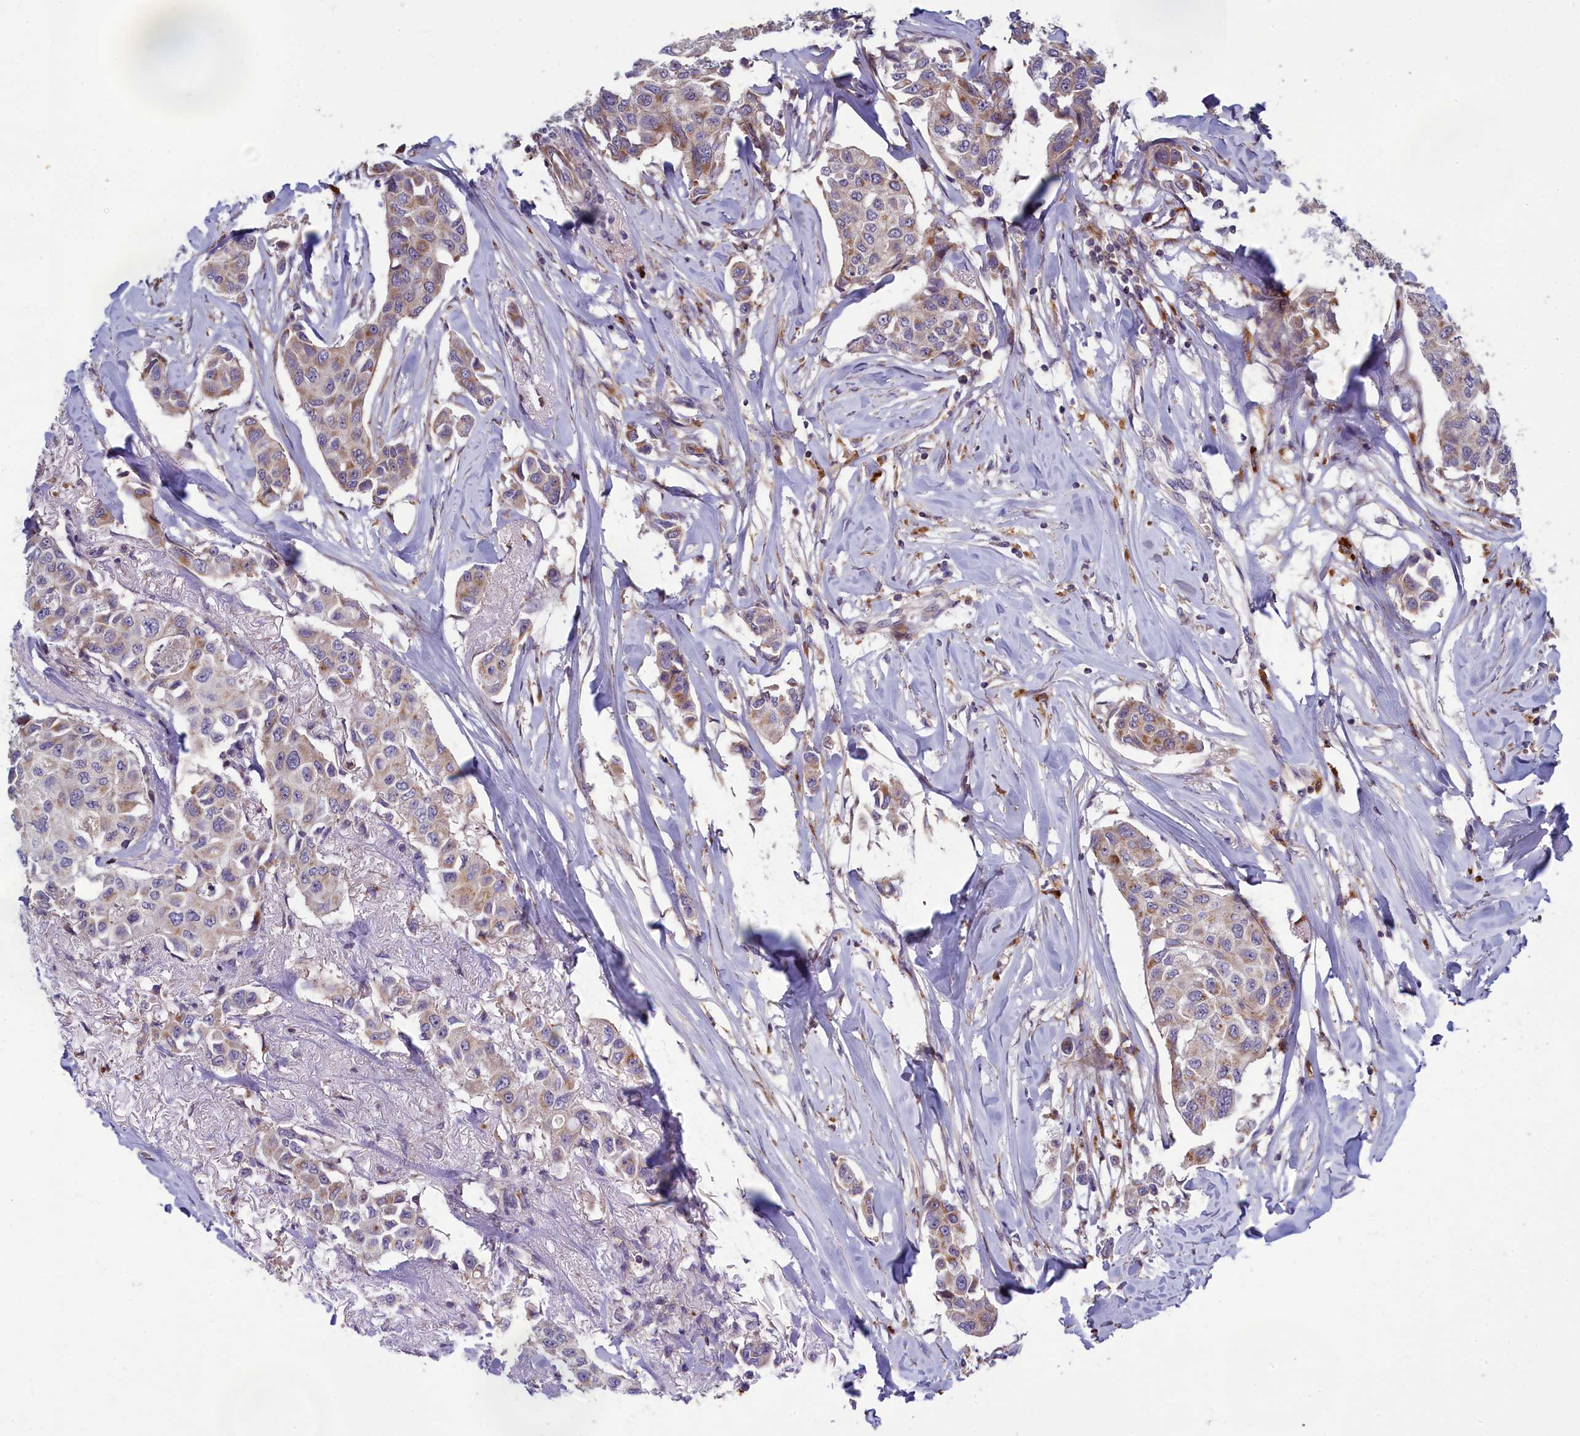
{"staining": {"intensity": "moderate", "quantity": "<25%", "location": "cytoplasmic/membranous"}, "tissue": "breast cancer", "cell_type": "Tumor cells", "image_type": "cancer", "snomed": [{"axis": "morphology", "description": "Duct carcinoma"}, {"axis": "topography", "description": "Breast"}], "caption": "Protein expression analysis of breast infiltrating ductal carcinoma displays moderate cytoplasmic/membranous expression in approximately <25% of tumor cells. The protein is shown in brown color, while the nuclei are stained blue.", "gene": "BLTP2", "patient": {"sex": "female", "age": 80}}